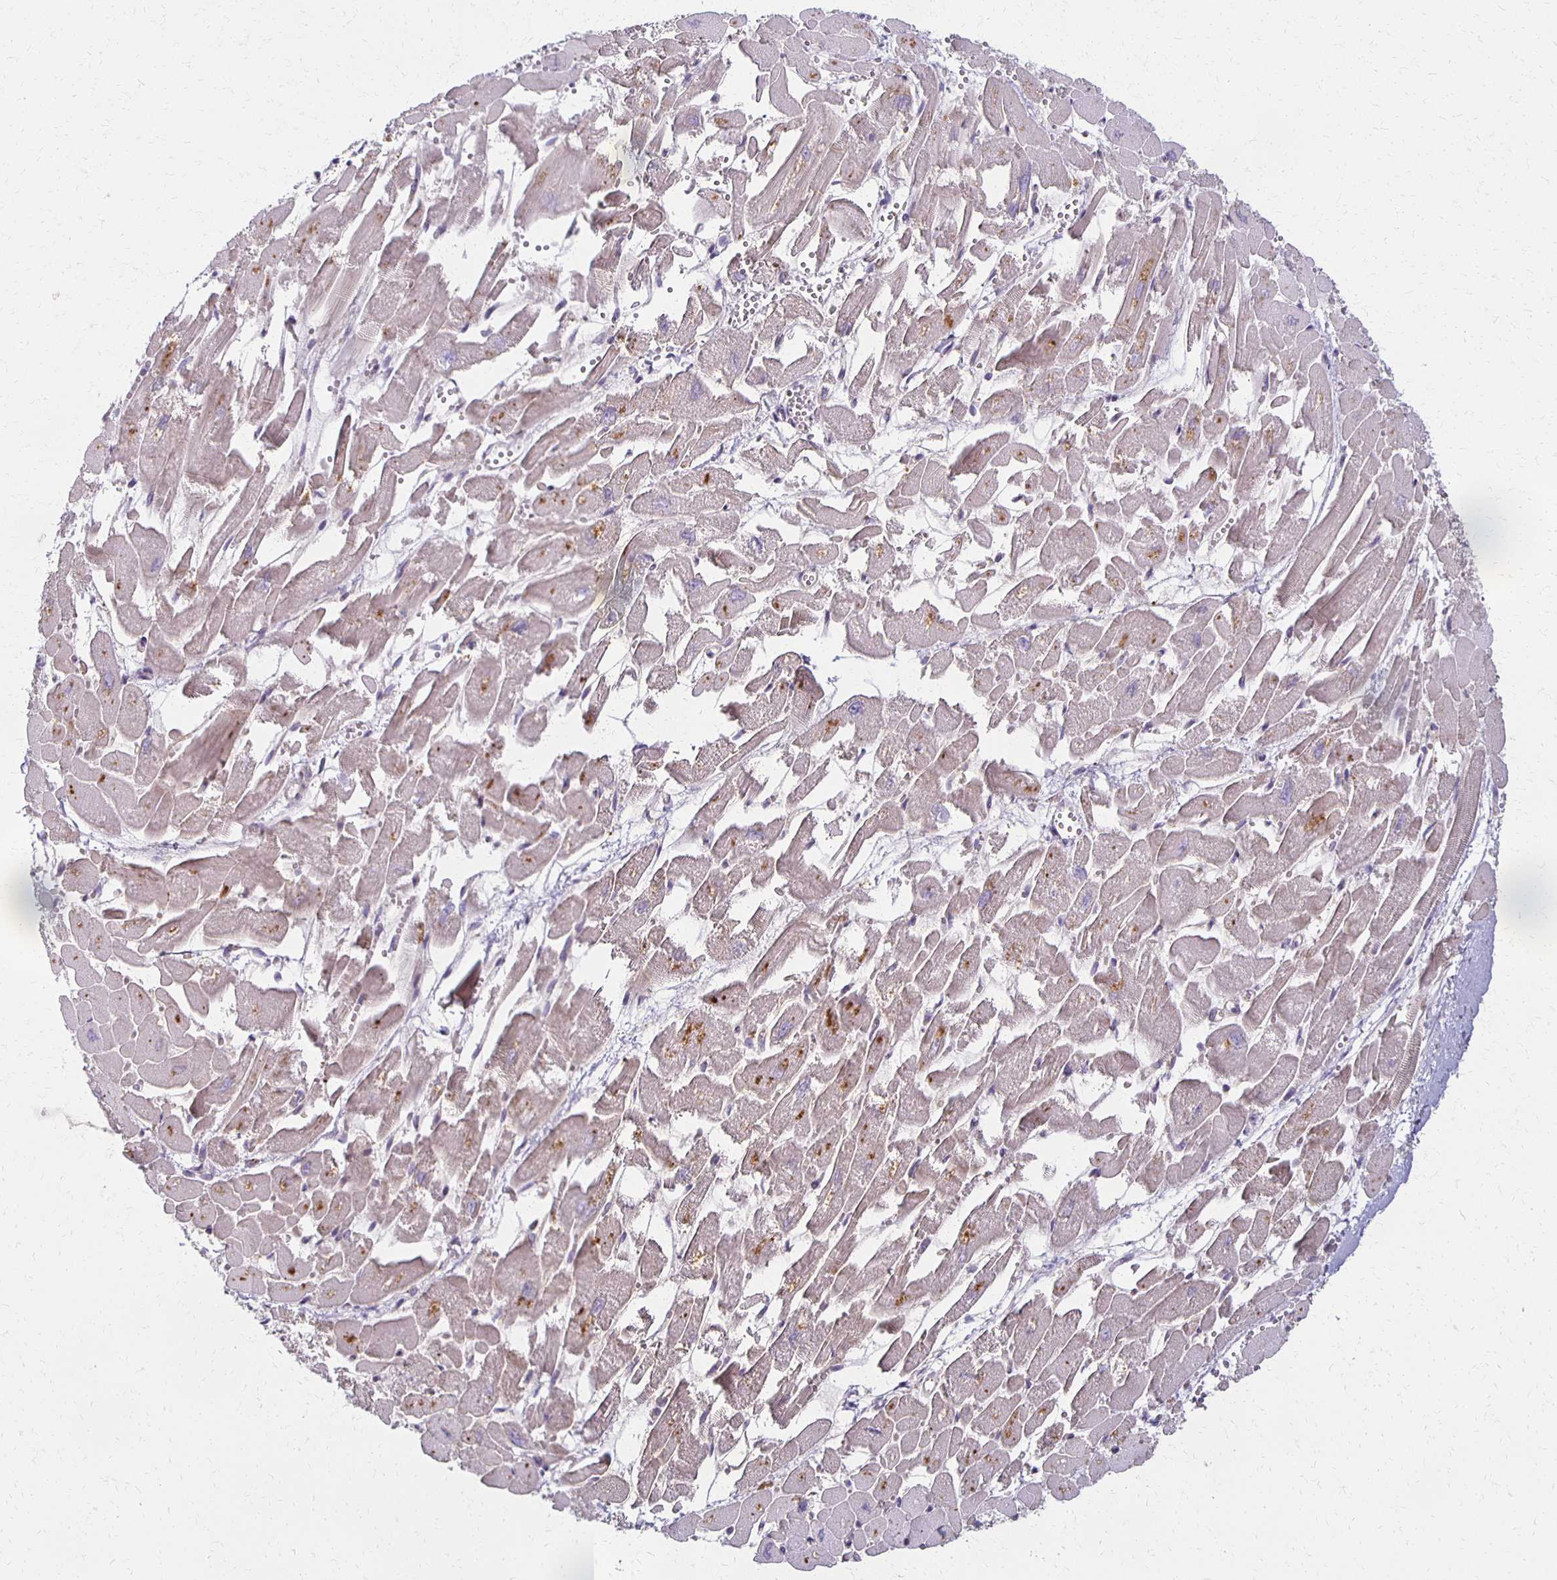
{"staining": {"intensity": "weak", "quantity": ">75%", "location": "cytoplasmic/membranous"}, "tissue": "heart muscle", "cell_type": "Cardiomyocytes", "image_type": "normal", "snomed": [{"axis": "morphology", "description": "Normal tissue, NOS"}, {"axis": "topography", "description": "Heart"}], "caption": "Immunohistochemistry (IHC) staining of unremarkable heart muscle, which exhibits low levels of weak cytoplasmic/membranous expression in approximately >75% of cardiomyocytes indicating weak cytoplasmic/membranous protein staining. The staining was performed using DAB (brown) for protein detection and nuclei were counterstained in hematoxylin (blue).", "gene": "GPX4", "patient": {"sex": "female", "age": 52}}